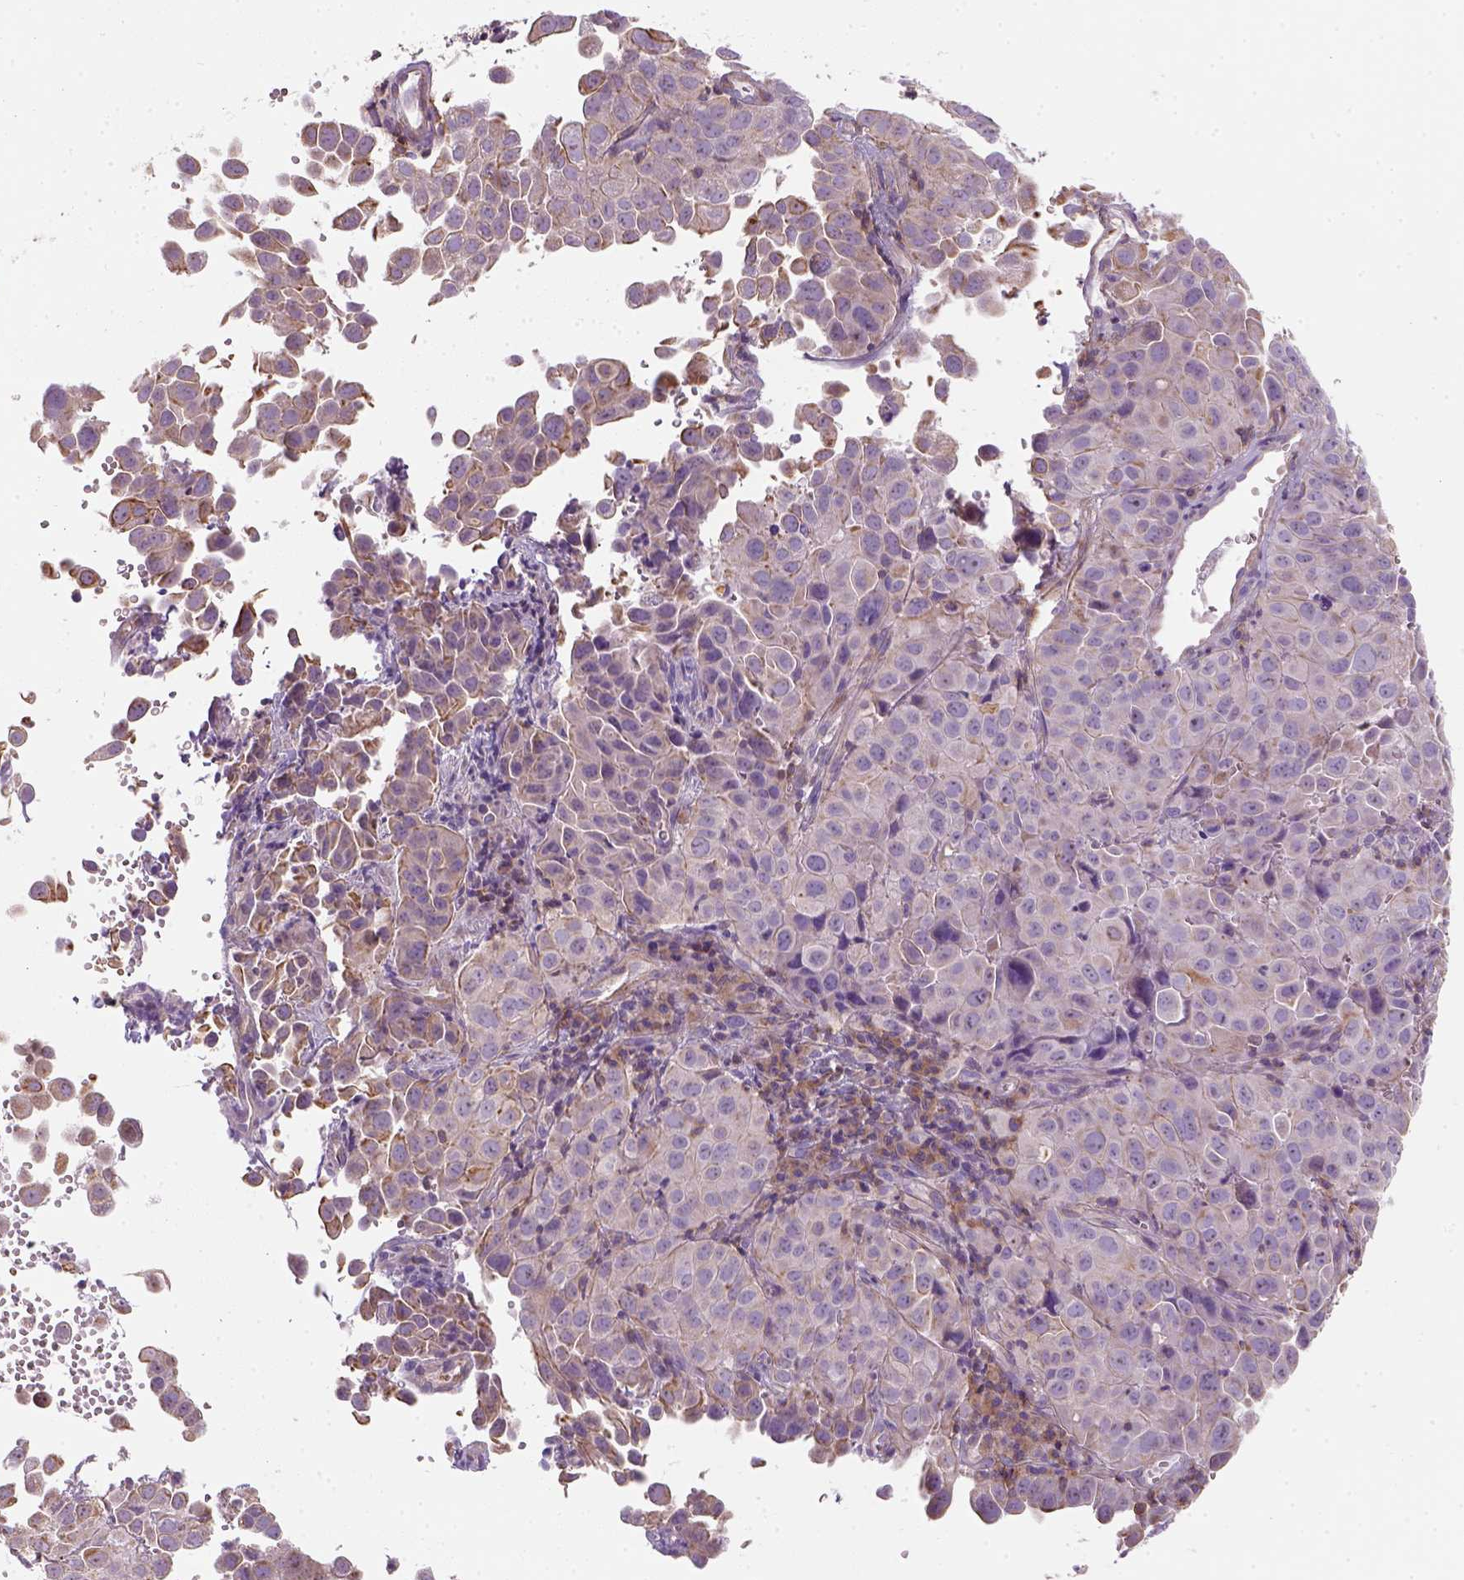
{"staining": {"intensity": "moderate", "quantity": "<25%", "location": "cytoplasmic/membranous"}, "tissue": "cervical cancer", "cell_type": "Tumor cells", "image_type": "cancer", "snomed": [{"axis": "morphology", "description": "Squamous cell carcinoma, NOS"}, {"axis": "topography", "description": "Cervix"}], "caption": "Immunohistochemical staining of cervical cancer (squamous cell carcinoma) exhibits moderate cytoplasmic/membranous protein staining in about <25% of tumor cells.", "gene": "GPRC5D", "patient": {"sex": "female", "age": 55}}